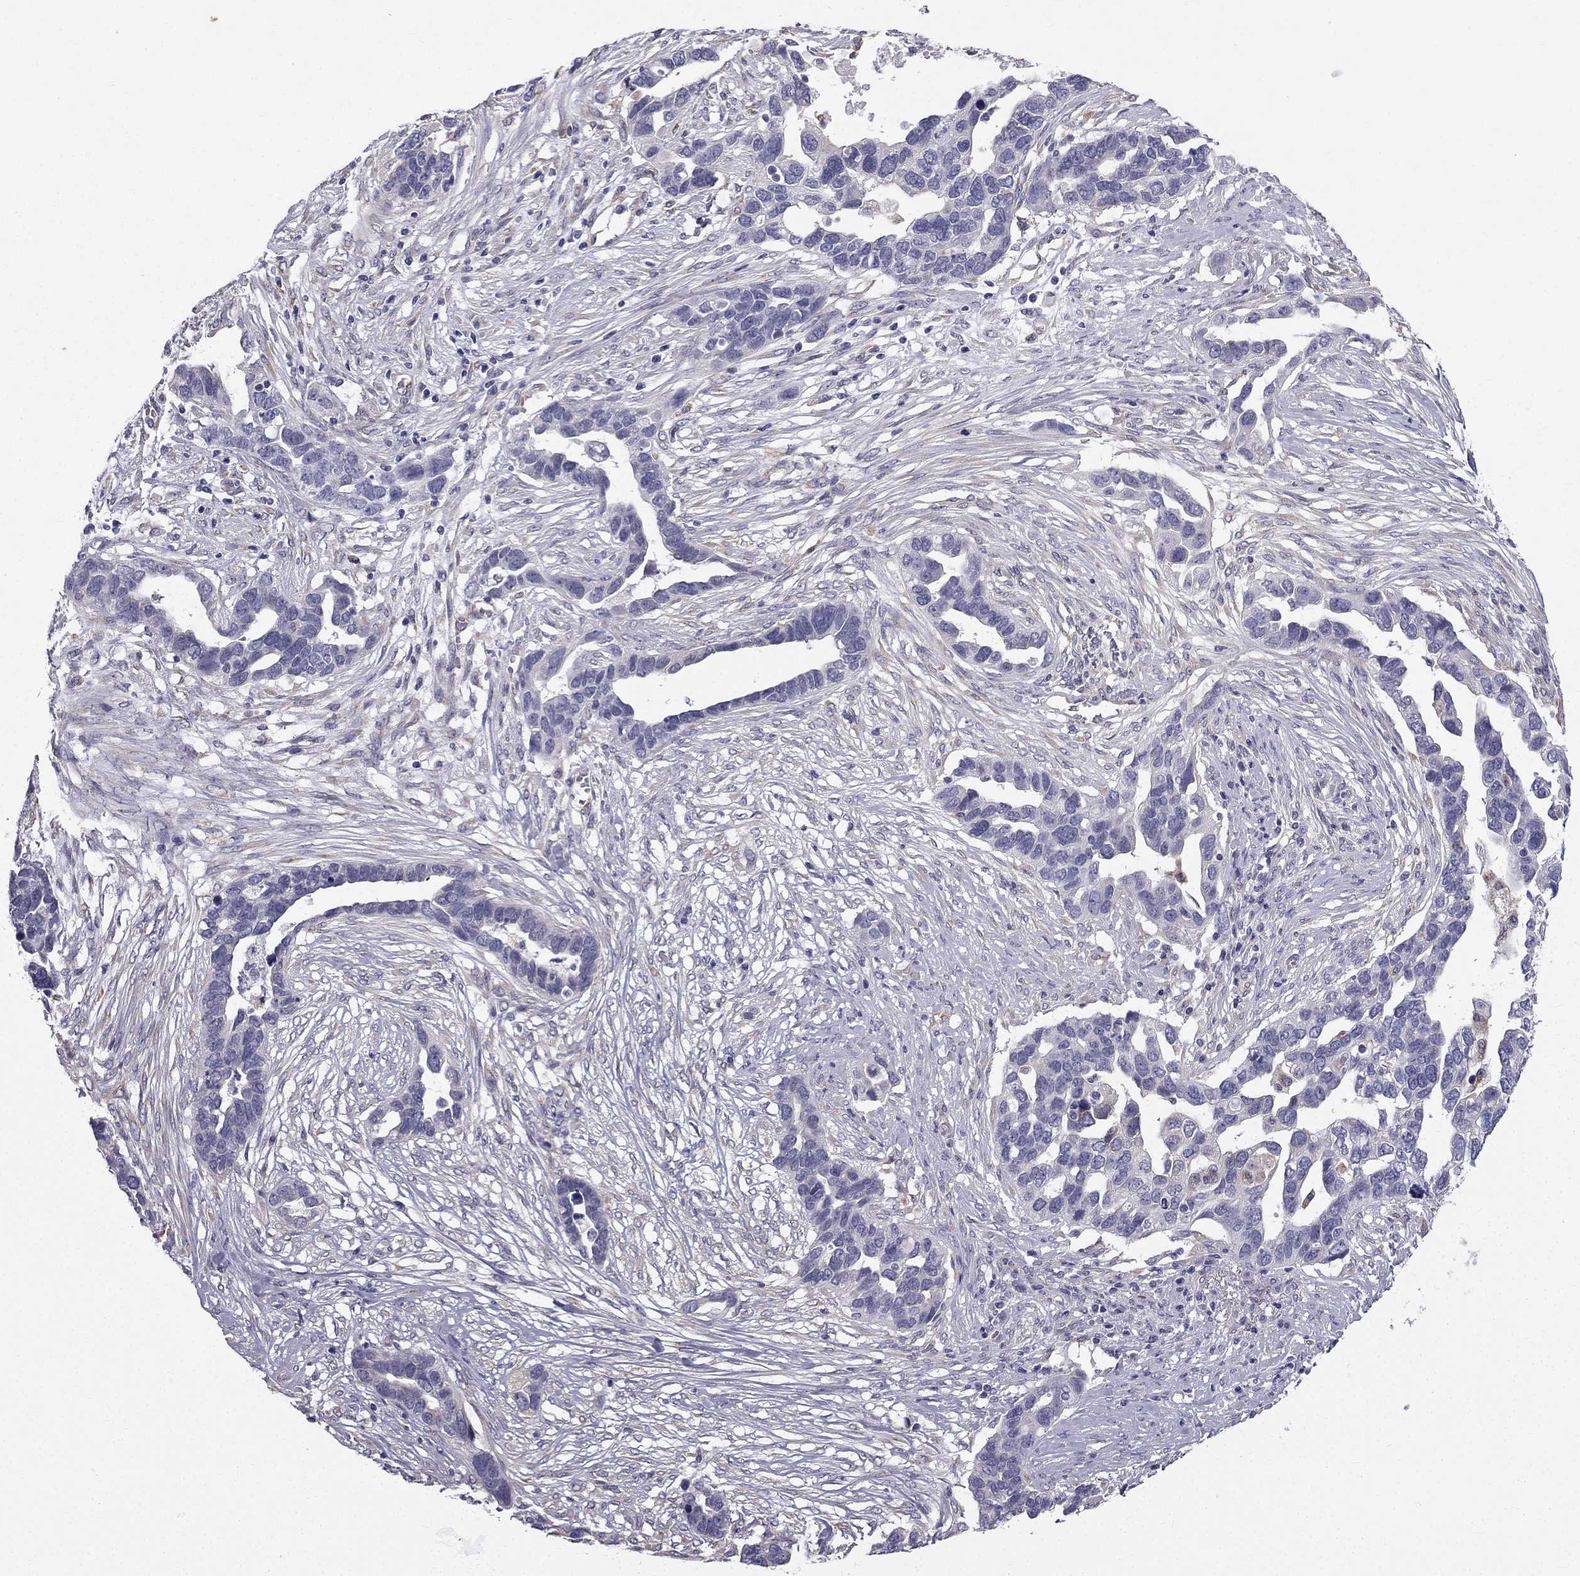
{"staining": {"intensity": "negative", "quantity": "none", "location": "none"}, "tissue": "ovarian cancer", "cell_type": "Tumor cells", "image_type": "cancer", "snomed": [{"axis": "morphology", "description": "Cystadenocarcinoma, serous, NOS"}, {"axis": "topography", "description": "Ovary"}], "caption": "Protein analysis of ovarian cancer shows no significant staining in tumor cells. Nuclei are stained in blue.", "gene": "CCDC40", "patient": {"sex": "female", "age": 54}}